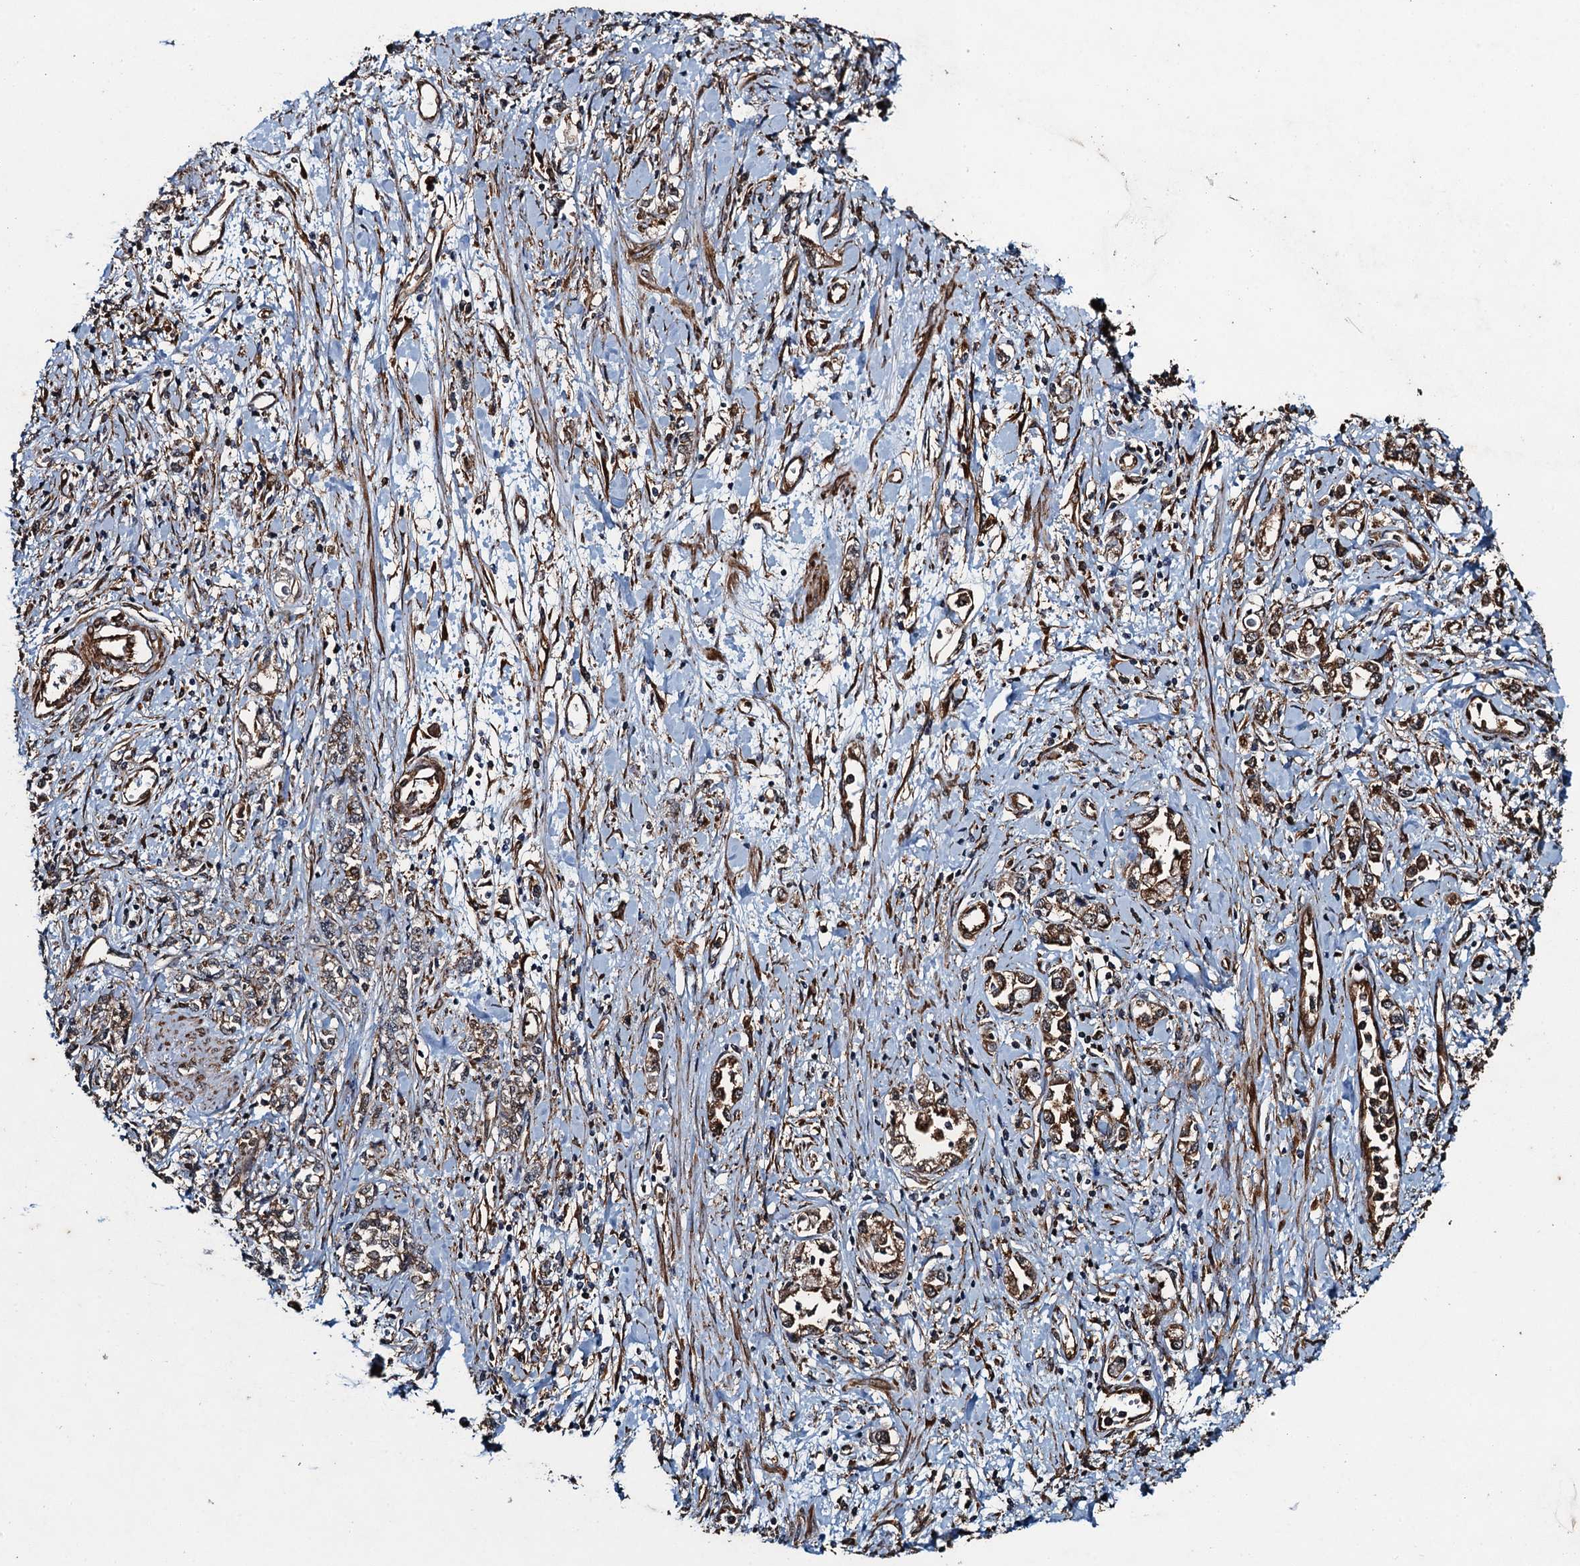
{"staining": {"intensity": "moderate", "quantity": ">75%", "location": "cytoplasmic/membranous"}, "tissue": "stomach cancer", "cell_type": "Tumor cells", "image_type": "cancer", "snomed": [{"axis": "morphology", "description": "Adenocarcinoma, NOS"}, {"axis": "topography", "description": "Stomach"}], "caption": "Protein staining exhibits moderate cytoplasmic/membranous positivity in approximately >75% of tumor cells in adenocarcinoma (stomach).", "gene": "WHAMM", "patient": {"sex": "female", "age": 76}}